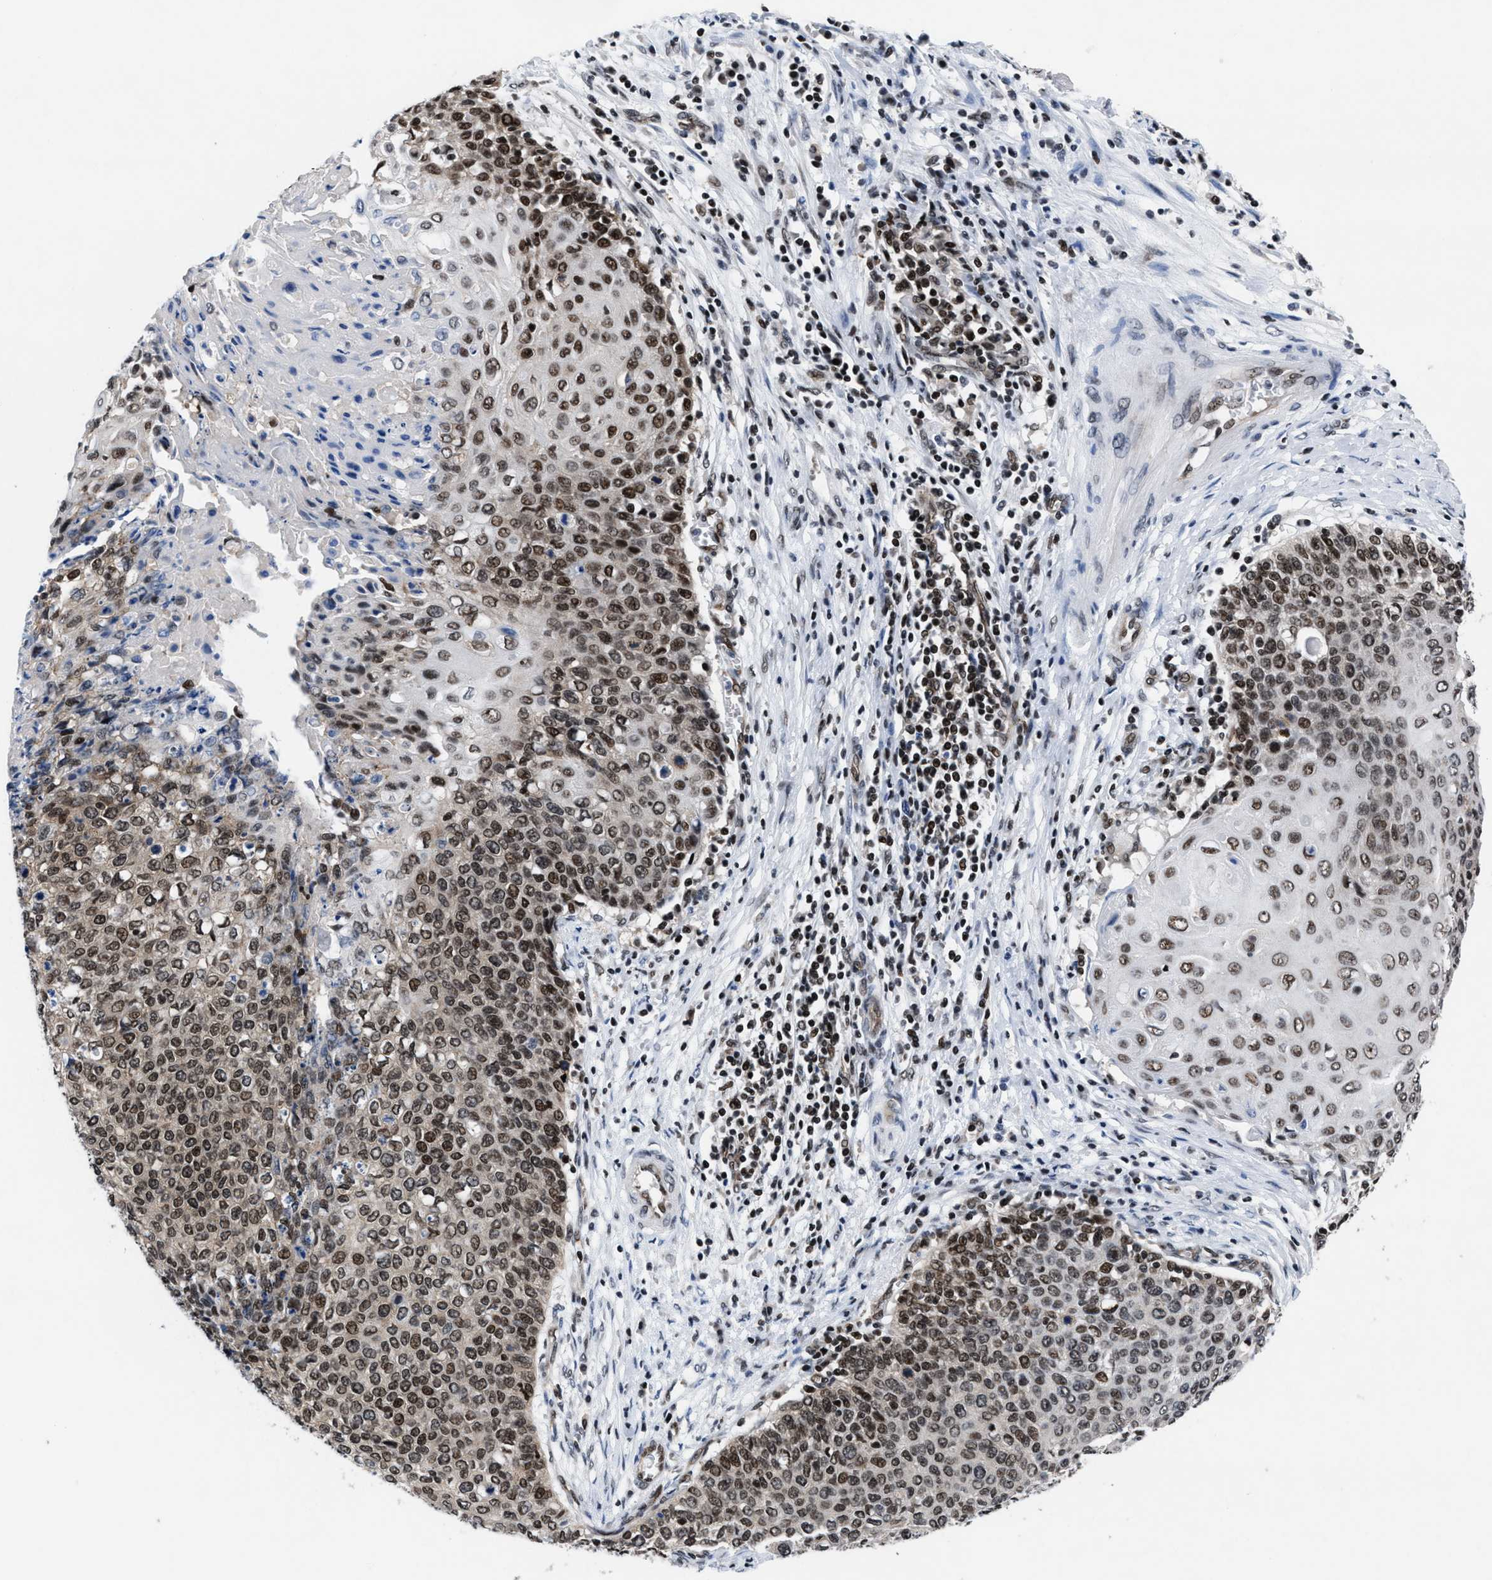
{"staining": {"intensity": "moderate", "quantity": ">75%", "location": "nuclear"}, "tissue": "cervical cancer", "cell_type": "Tumor cells", "image_type": "cancer", "snomed": [{"axis": "morphology", "description": "Squamous cell carcinoma, NOS"}, {"axis": "topography", "description": "Cervix"}], "caption": "IHC (DAB) staining of cervical cancer (squamous cell carcinoma) reveals moderate nuclear protein staining in about >75% of tumor cells.", "gene": "WDR81", "patient": {"sex": "female", "age": 39}}